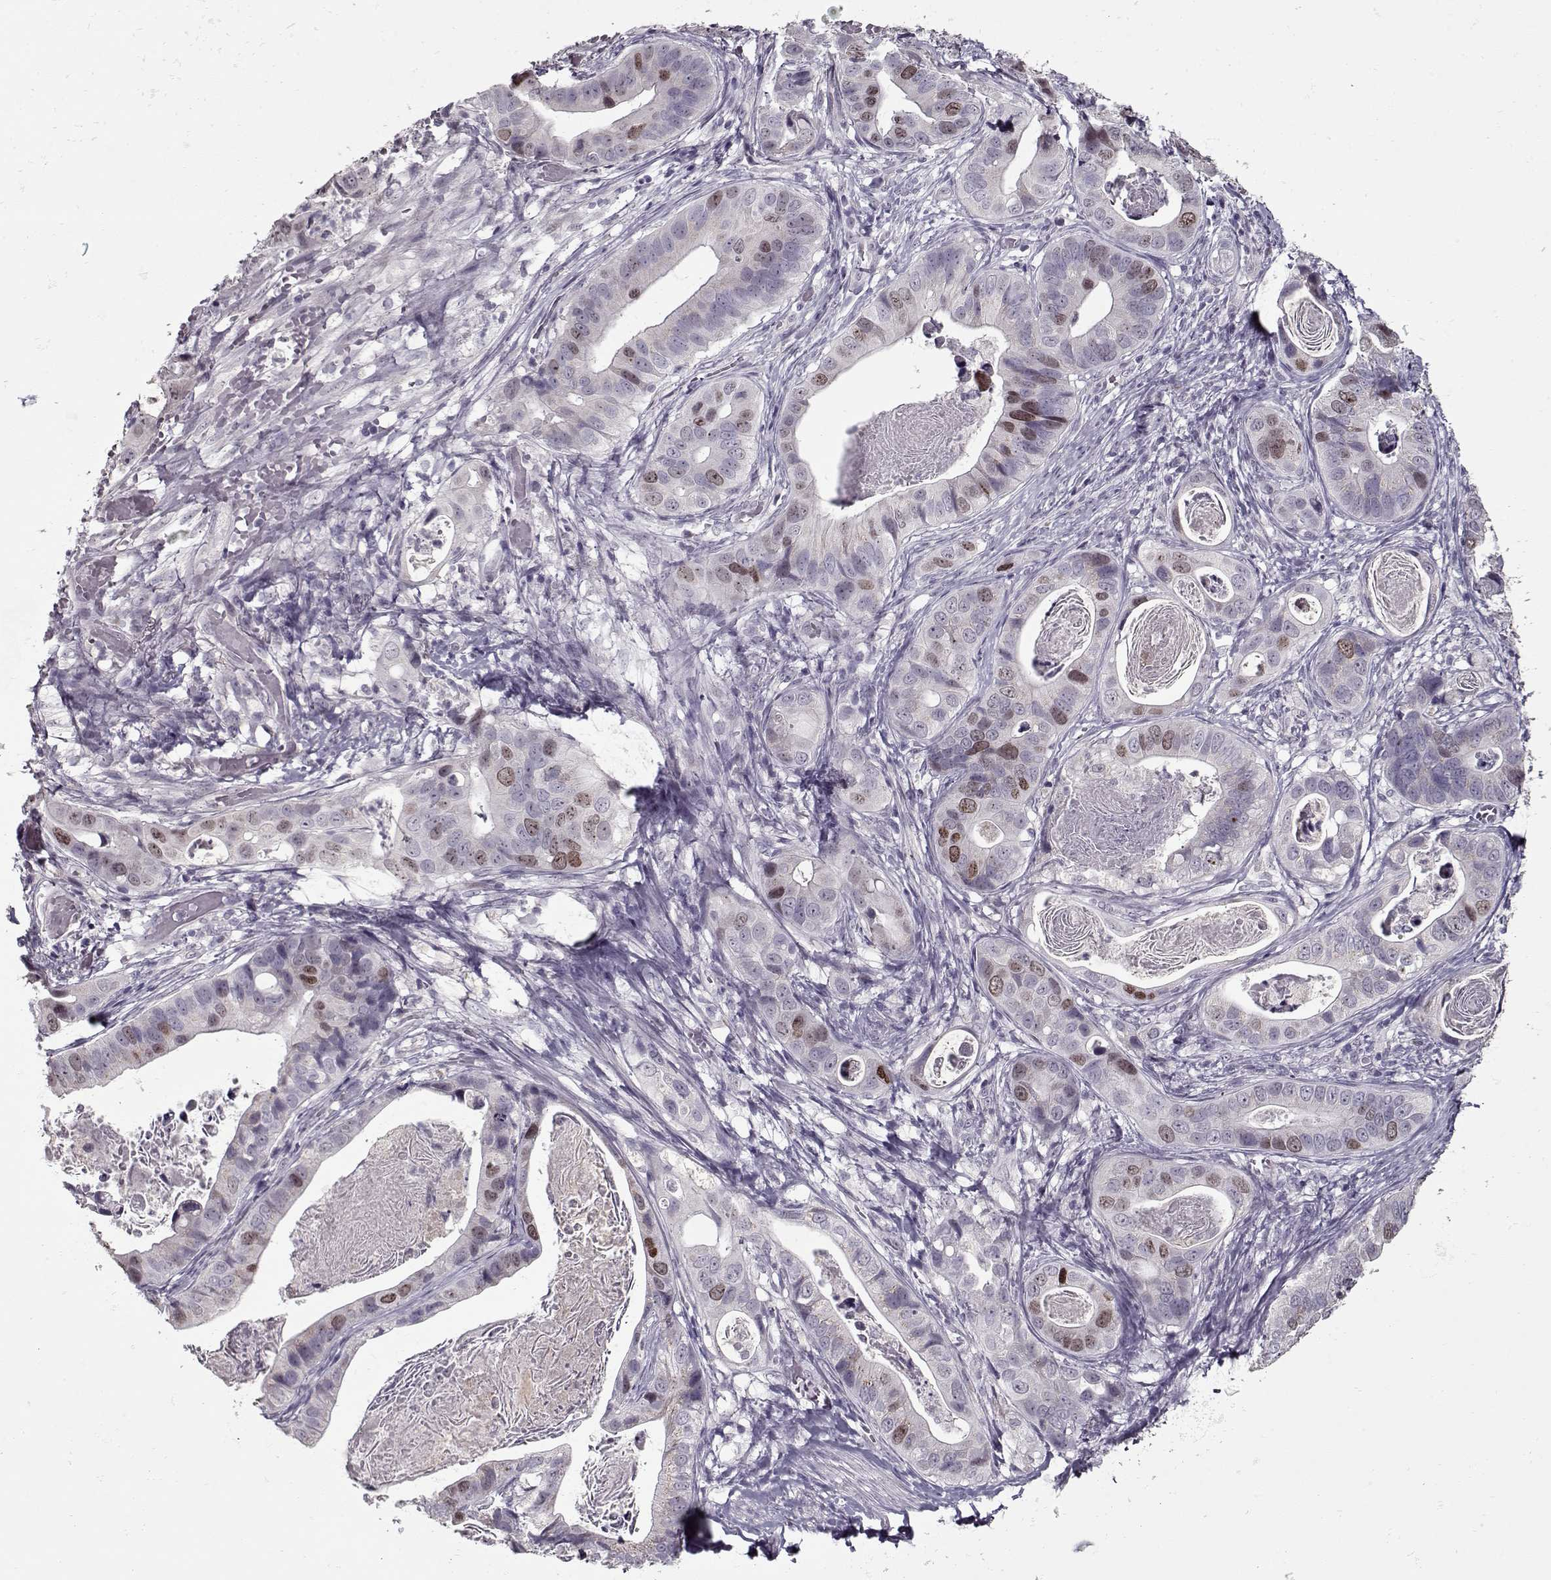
{"staining": {"intensity": "moderate", "quantity": "<25%", "location": "nuclear"}, "tissue": "stomach cancer", "cell_type": "Tumor cells", "image_type": "cancer", "snomed": [{"axis": "morphology", "description": "Adenocarcinoma, NOS"}, {"axis": "topography", "description": "Stomach"}], "caption": "Human stomach cancer (adenocarcinoma) stained with a brown dye exhibits moderate nuclear positive expression in approximately <25% of tumor cells.", "gene": "SEC16B", "patient": {"sex": "male", "age": 84}}